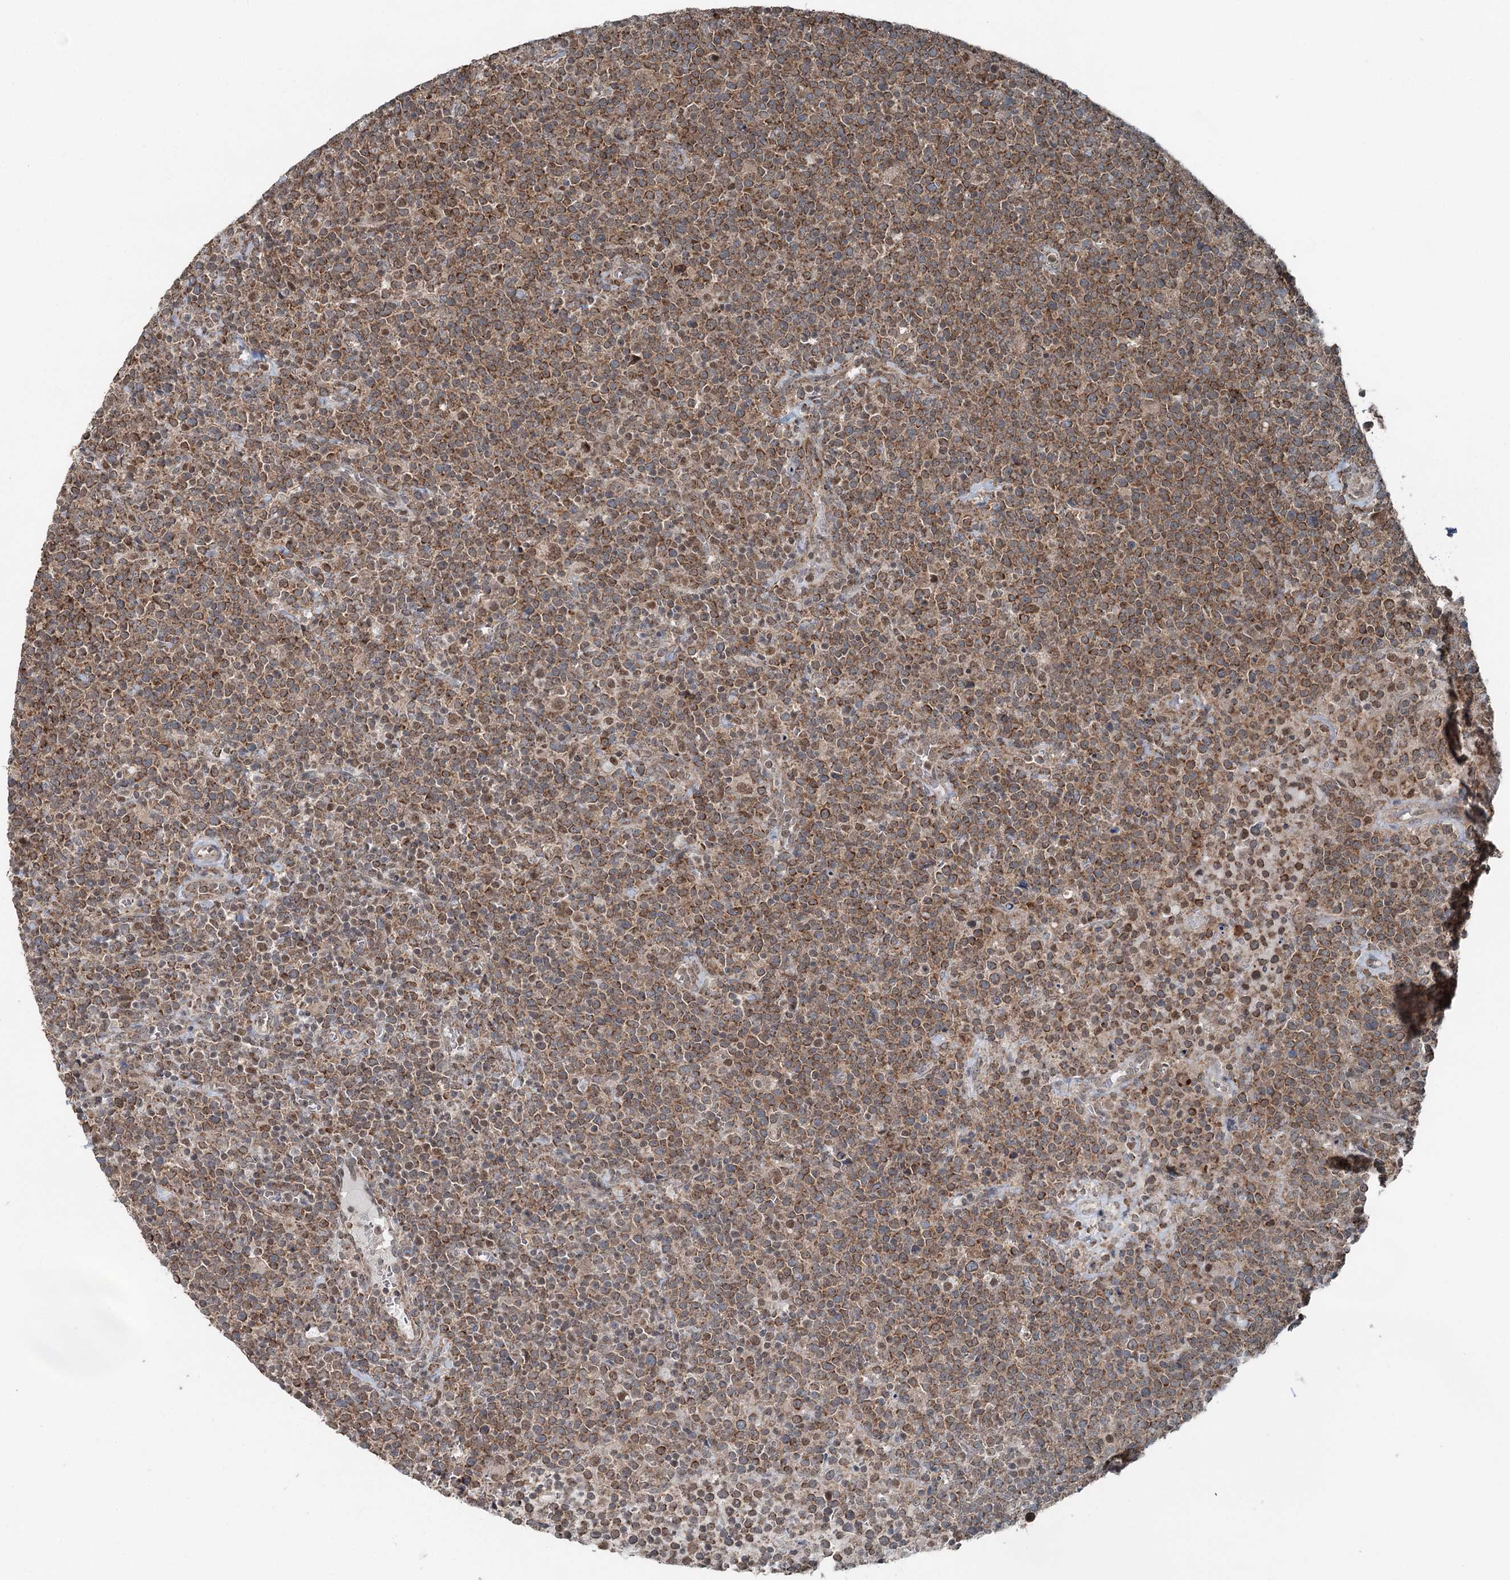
{"staining": {"intensity": "moderate", "quantity": ">75%", "location": "cytoplasmic/membranous"}, "tissue": "lymphoma", "cell_type": "Tumor cells", "image_type": "cancer", "snomed": [{"axis": "morphology", "description": "Malignant lymphoma, non-Hodgkin's type, High grade"}, {"axis": "topography", "description": "Lymph node"}], "caption": "Immunohistochemistry (DAB (3,3'-diaminobenzidine)) staining of malignant lymphoma, non-Hodgkin's type (high-grade) demonstrates moderate cytoplasmic/membranous protein expression in approximately >75% of tumor cells.", "gene": "WAPL", "patient": {"sex": "male", "age": 61}}